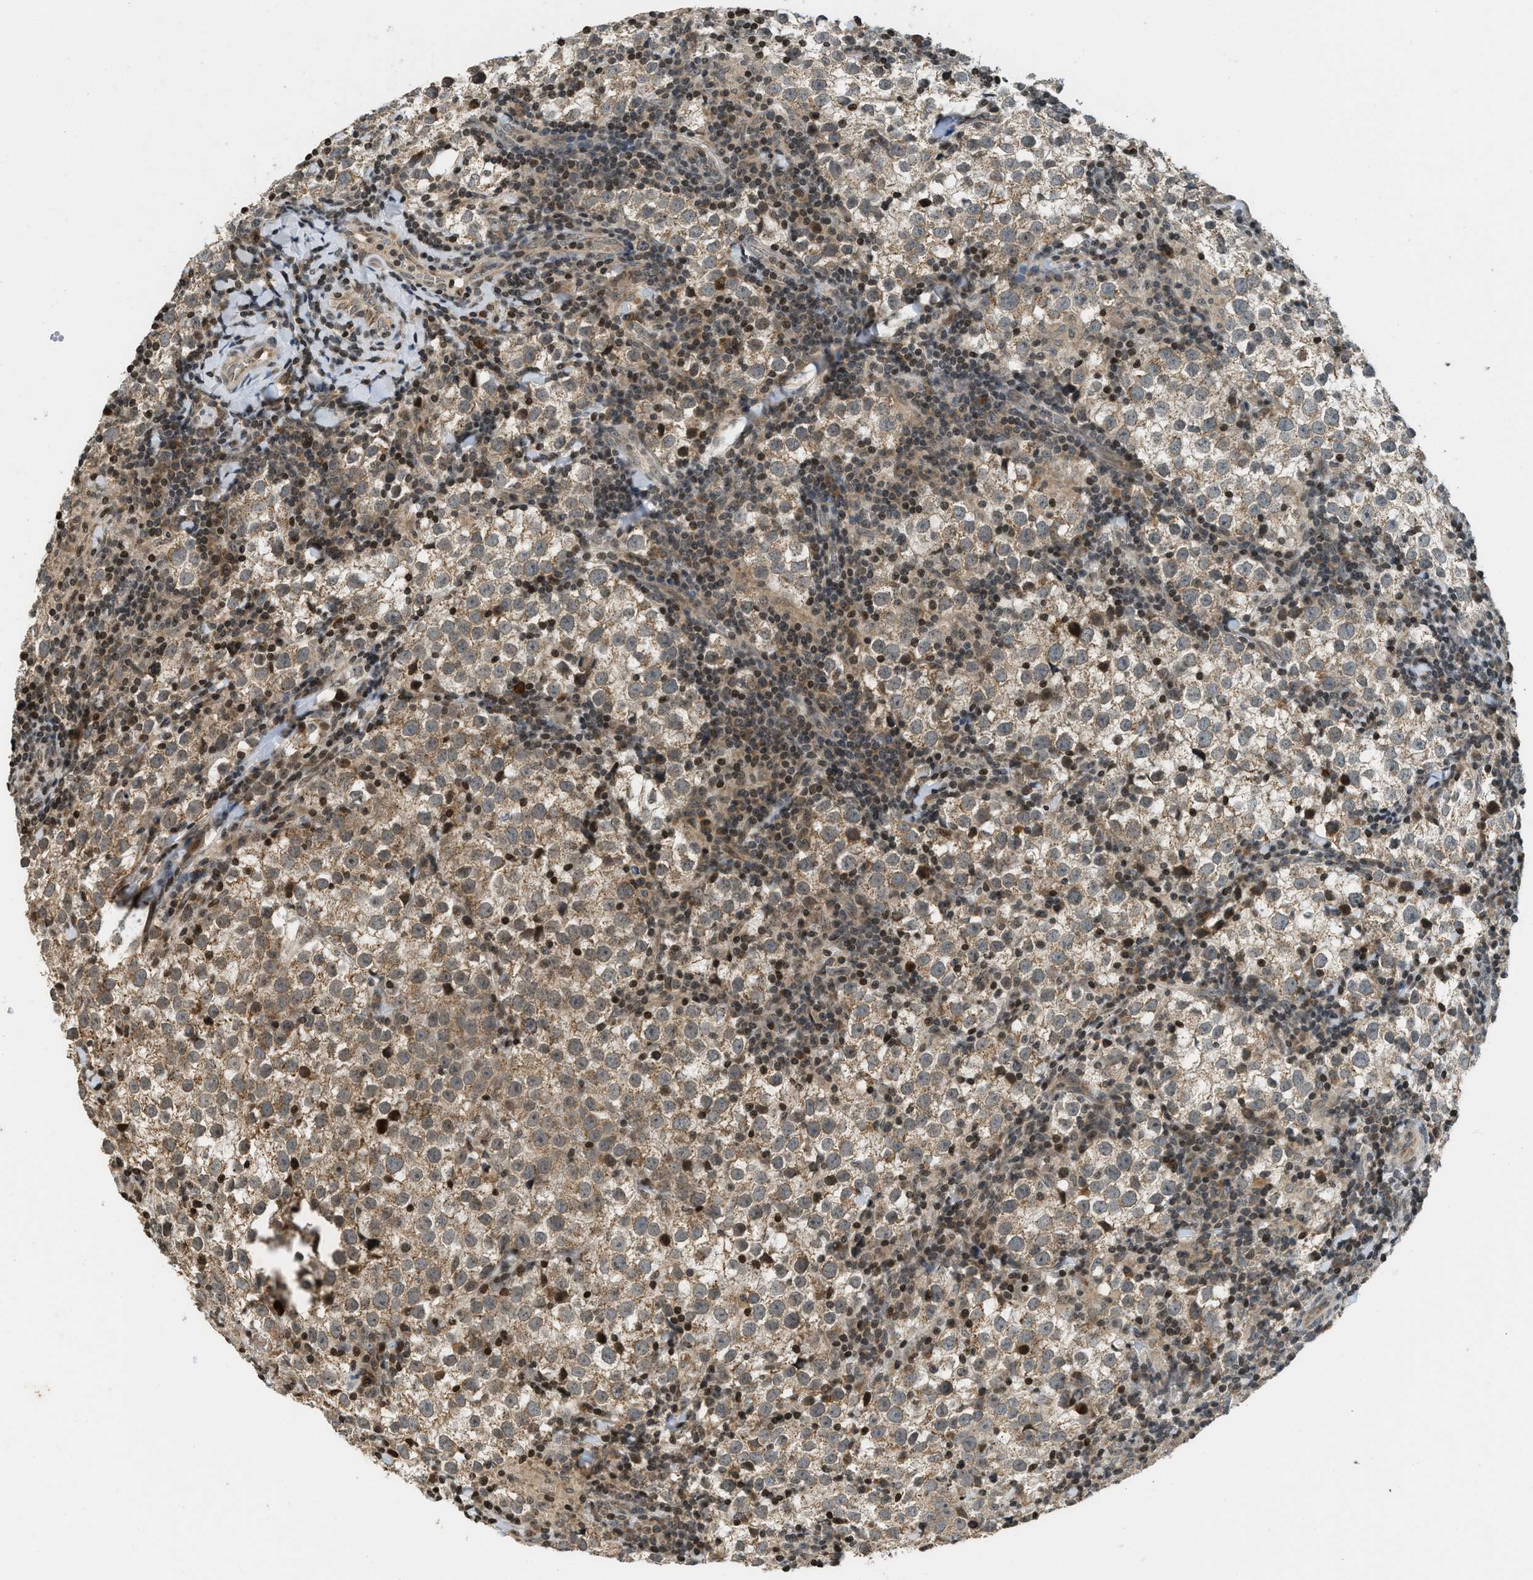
{"staining": {"intensity": "moderate", "quantity": ">75%", "location": "cytoplasmic/membranous,nuclear"}, "tissue": "testis cancer", "cell_type": "Tumor cells", "image_type": "cancer", "snomed": [{"axis": "morphology", "description": "Seminoma, NOS"}, {"axis": "morphology", "description": "Carcinoma, Embryonal, NOS"}, {"axis": "topography", "description": "Testis"}], "caption": "A medium amount of moderate cytoplasmic/membranous and nuclear expression is present in approximately >75% of tumor cells in embryonal carcinoma (testis) tissue.", "gene": "SIAH1", "patient": {"sex": "male", "age": 36}}